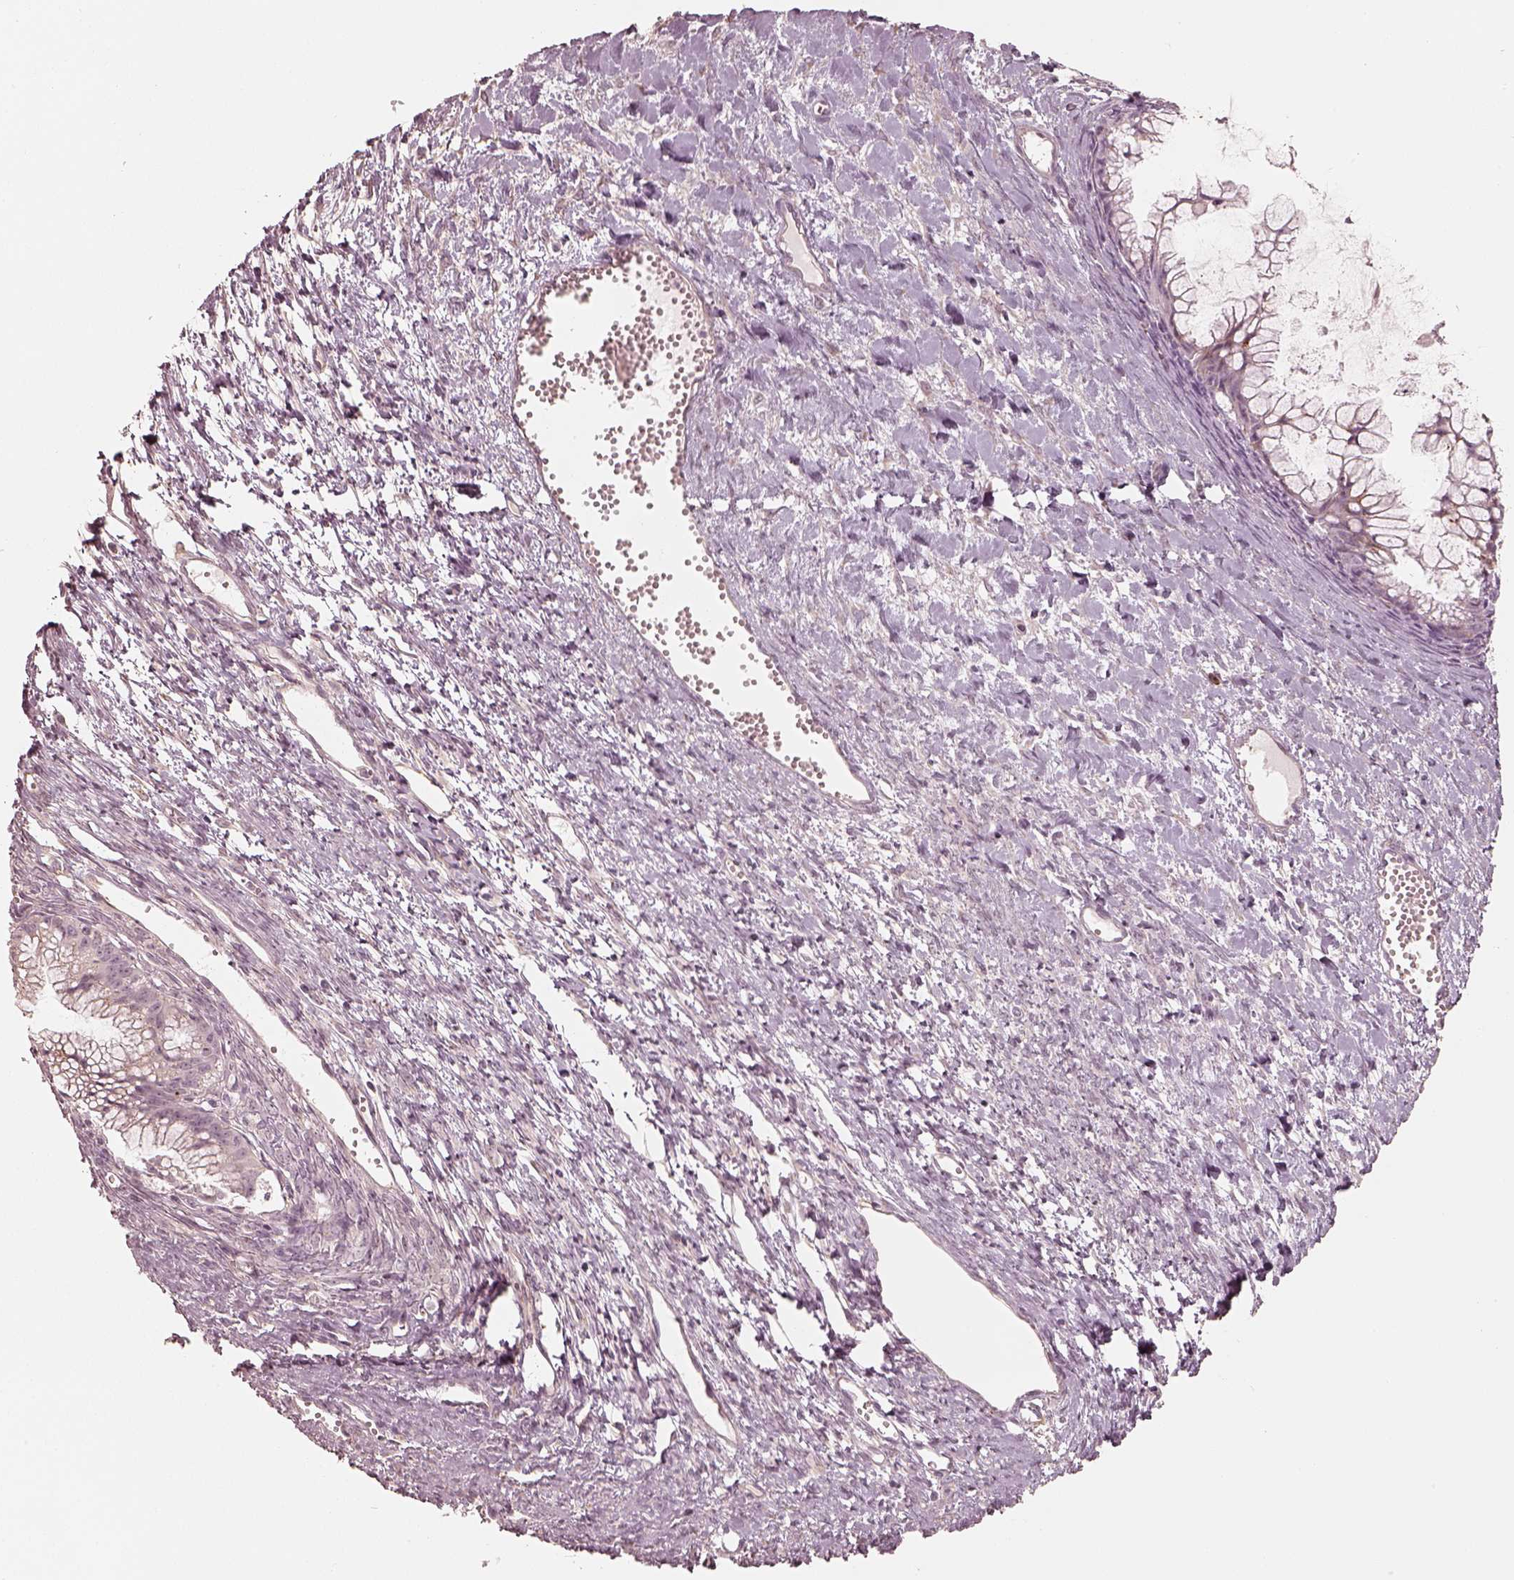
{"staining": {"intensity": "negative", "quantity": "none", "location": "none"}, "tissue": "ovarian cancer", "cell_type": "Tumor cells", "image_type": "cancer", "snomed": [{"axis": "morphology", "description": "Cystadenocarcinoma, mucinous, NOS"}, {"axis": "topography", "description": "Ovary"}], "caption": "A high-resolution photomicrograph shows immunohistochemistry (IHC) staining of ovarian cancer, which shows no significant expression in tumor cells.", "gene": "GORASP2", "patient": {"sex": "female", "age": 41}}